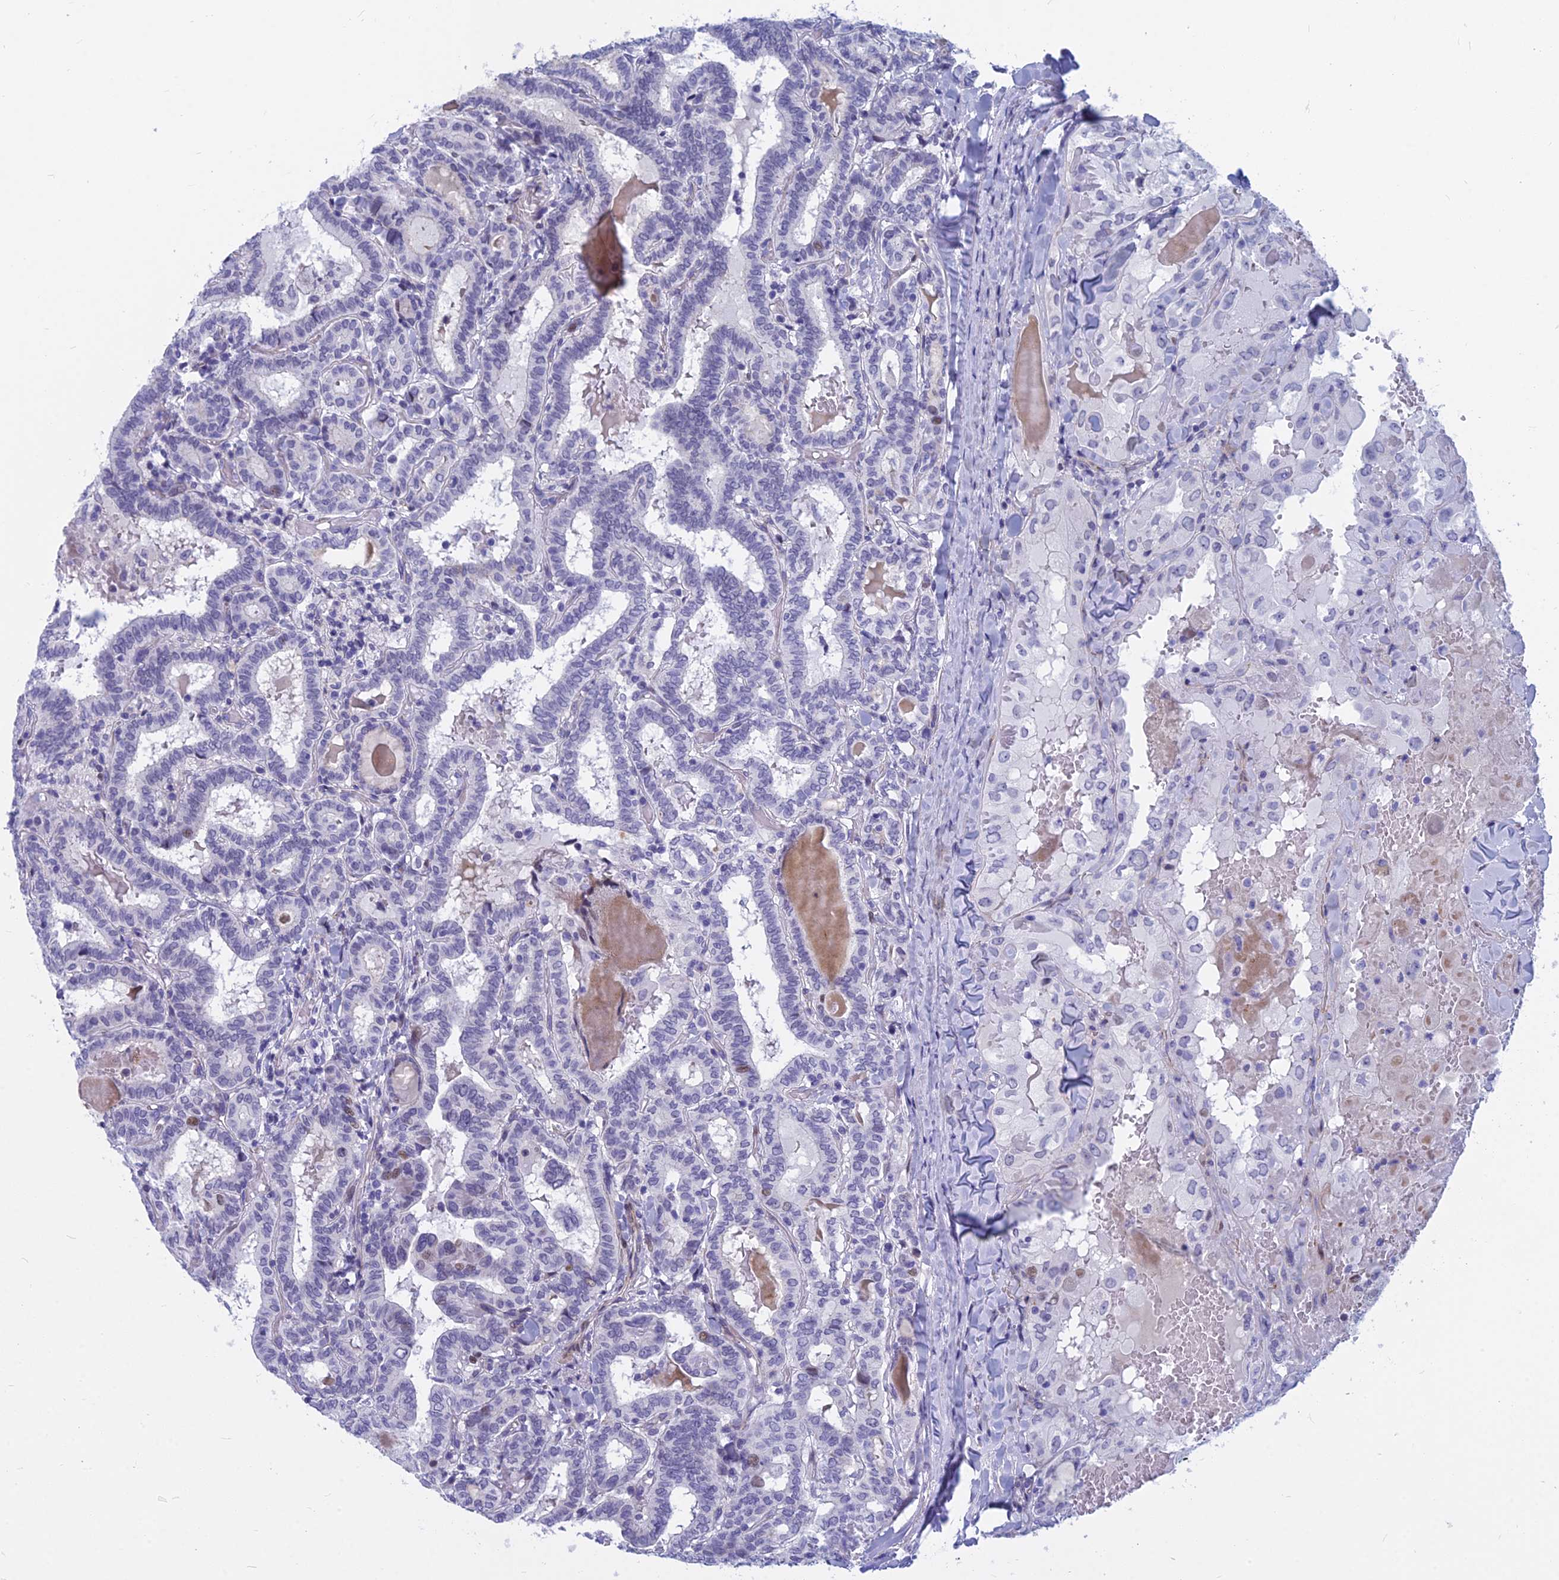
{"staining": {"intensity": "negative", "quantity": "none", "location": "none"}, "tissue": "thyroid cancer", "cell_type": "Tumor cells", "image_type": "cancer", "snomed": [{"axis": "morphology", "description": "Papillary adenocarcinoma, NOS"}, {"axis": "topography", "description": "Thyroid gland"}], "caption": "Immunohistochemistry (IHC) photomicrograph of human thyroid papillary adenocarcinoma stained for a protein (brown), which shows no expression in tumor cells.", "gene": "MYBPC2", "patient": {"sex": "female", "age": 72}}